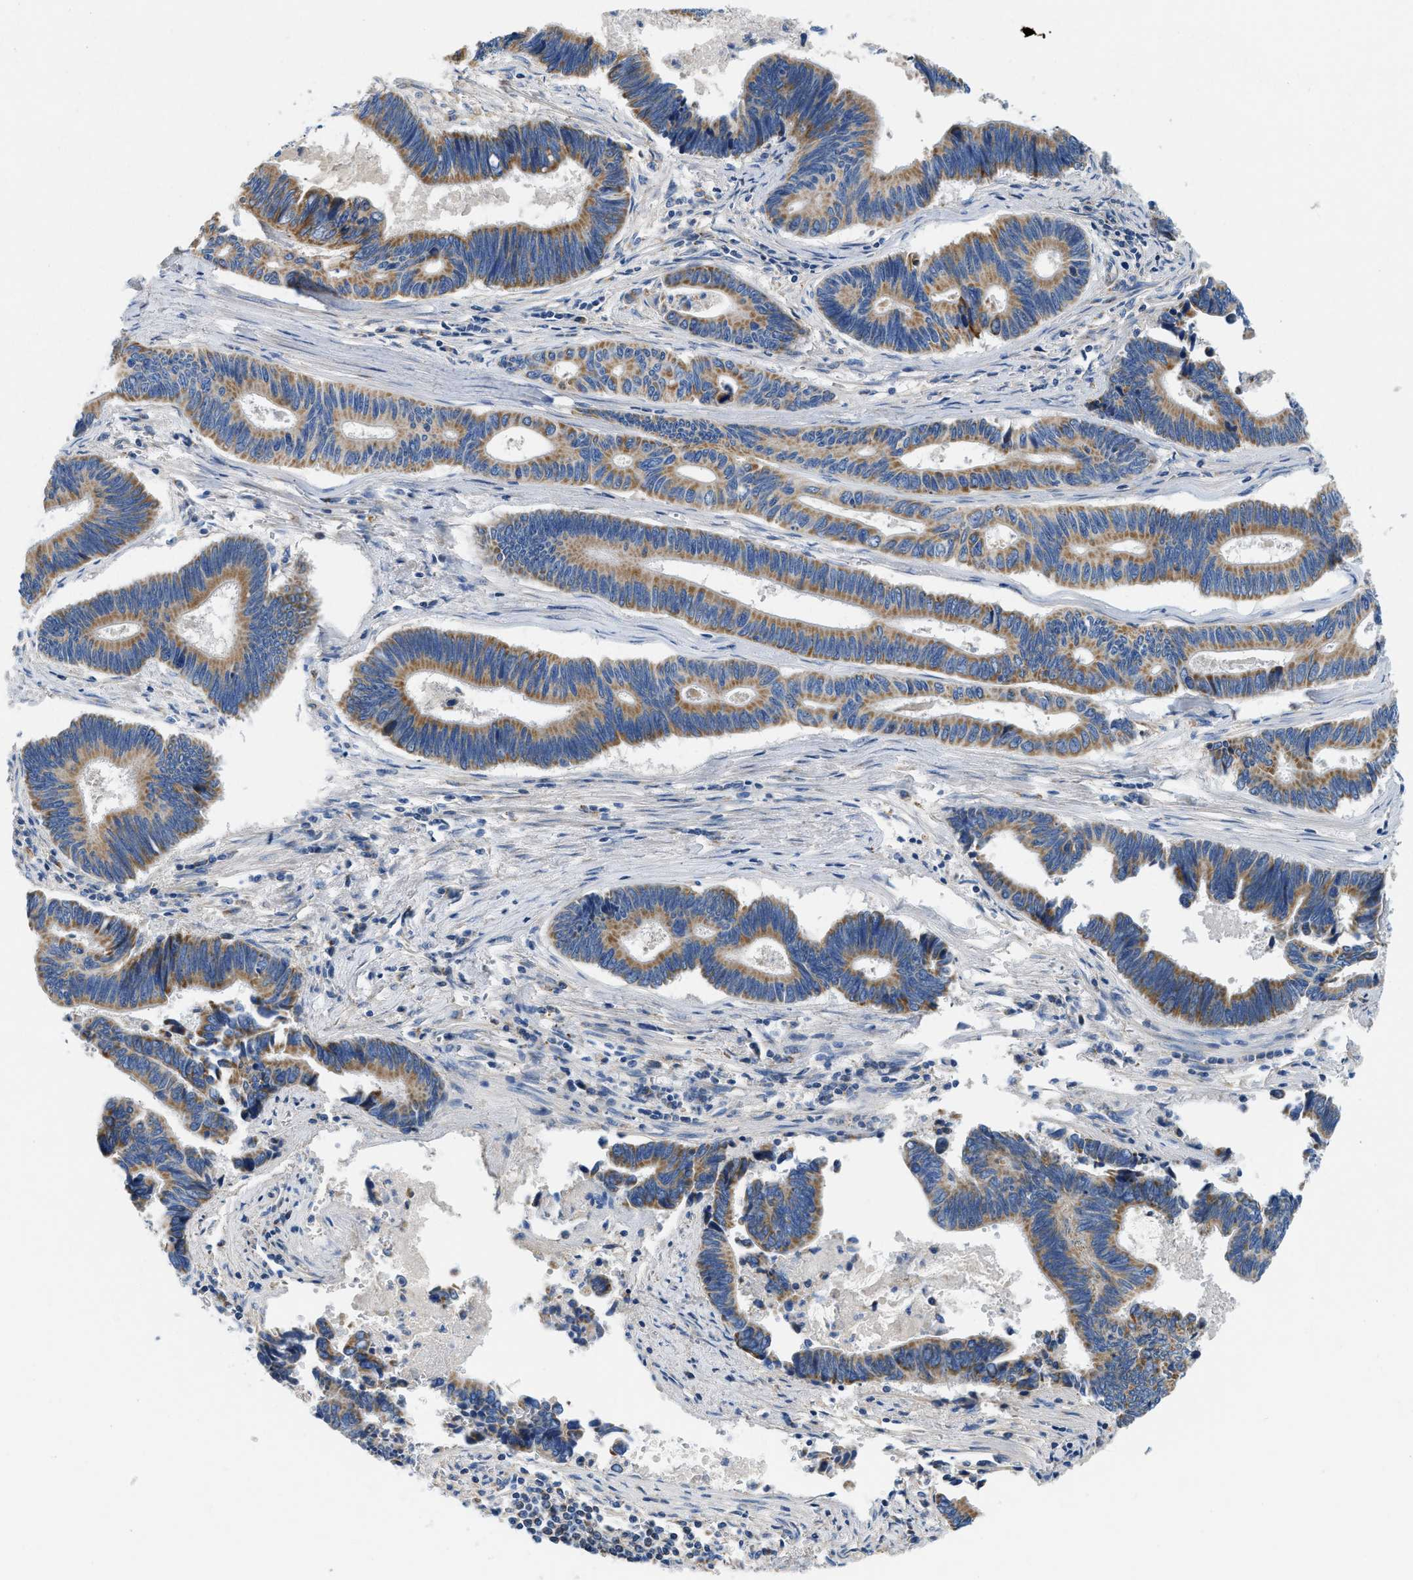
{"staining": {"intensity": "moderate", "quantity": ">75%", "location": "cytoplasmic/membranous"}, "tissue": "pancreatic cancer", "cell_type": "Tumor cells", "image_type": "cancer", "snomed": [{"axis": "morphology", "description": "Adenocarcinoma, NOS"}, {"axis": "topography", "description": "Pancreas"}], "caption": "Pancreatic adenocarcinoma stained for a protein displays moderate cytoplasmic/membranous positivity in tumor cells.", "gene": "SLC25A13", "patient": {"sex": "female", "age": 70}}